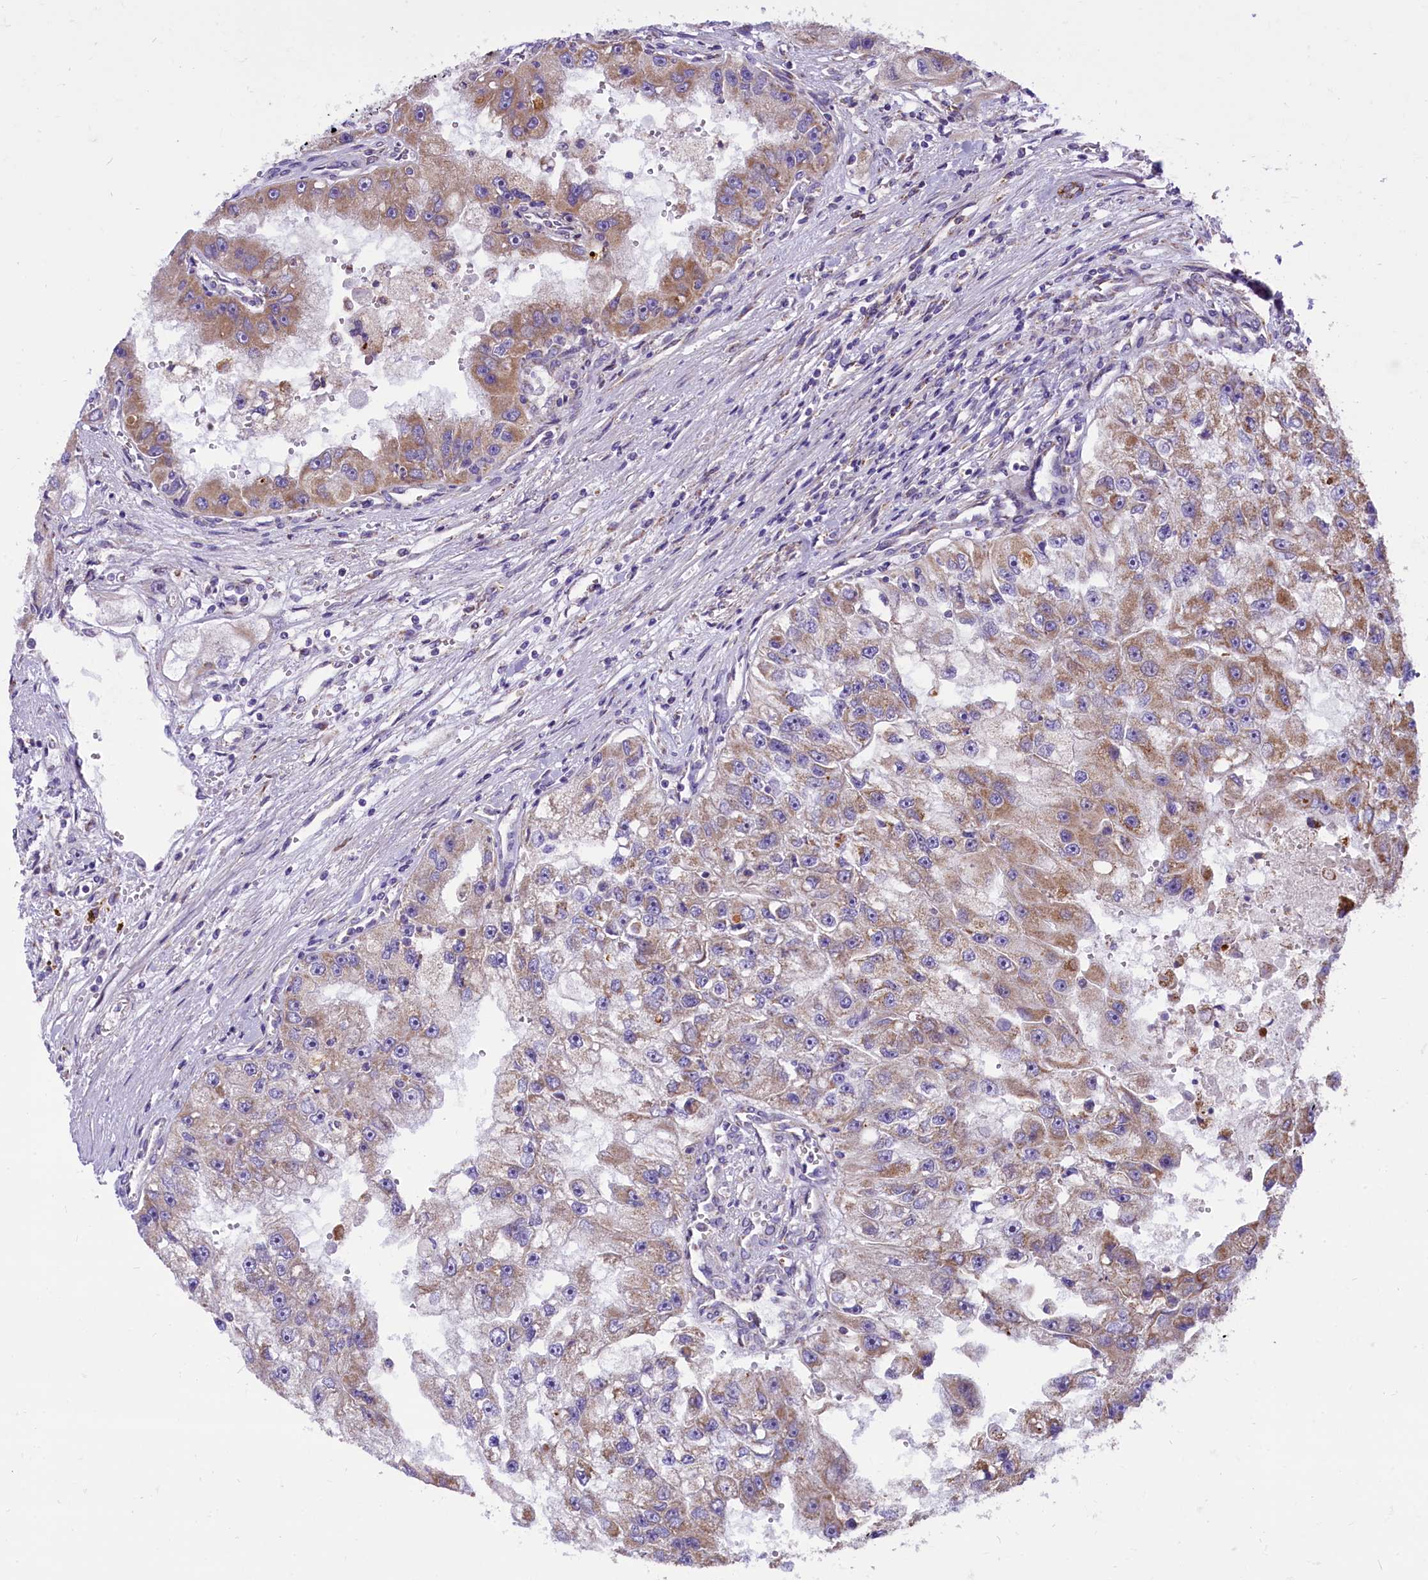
{"staining": {"intensity": "moderate", "quantity": "25%-75%", "location": "cytoplasmic/membranous"}, "tissue": "renal cancer", "cell_type": "Tumor cells", "image_type": "cancer", "snomed": [{"axis": "morphology", "description": "Adenocarcinoma, NOS"}, {"axis": "topography", "description": "Kidney"}], "caption": "This micrograph reveals renal cancer stained with IHC to label a protein in brown. The cytoplasmic/membranous of tumor cells show moderate positivity for the protein. Nuclei are counter-stained blue.", "gene": "PTPRU", "patient": {"sex": "male", "age": 63}}